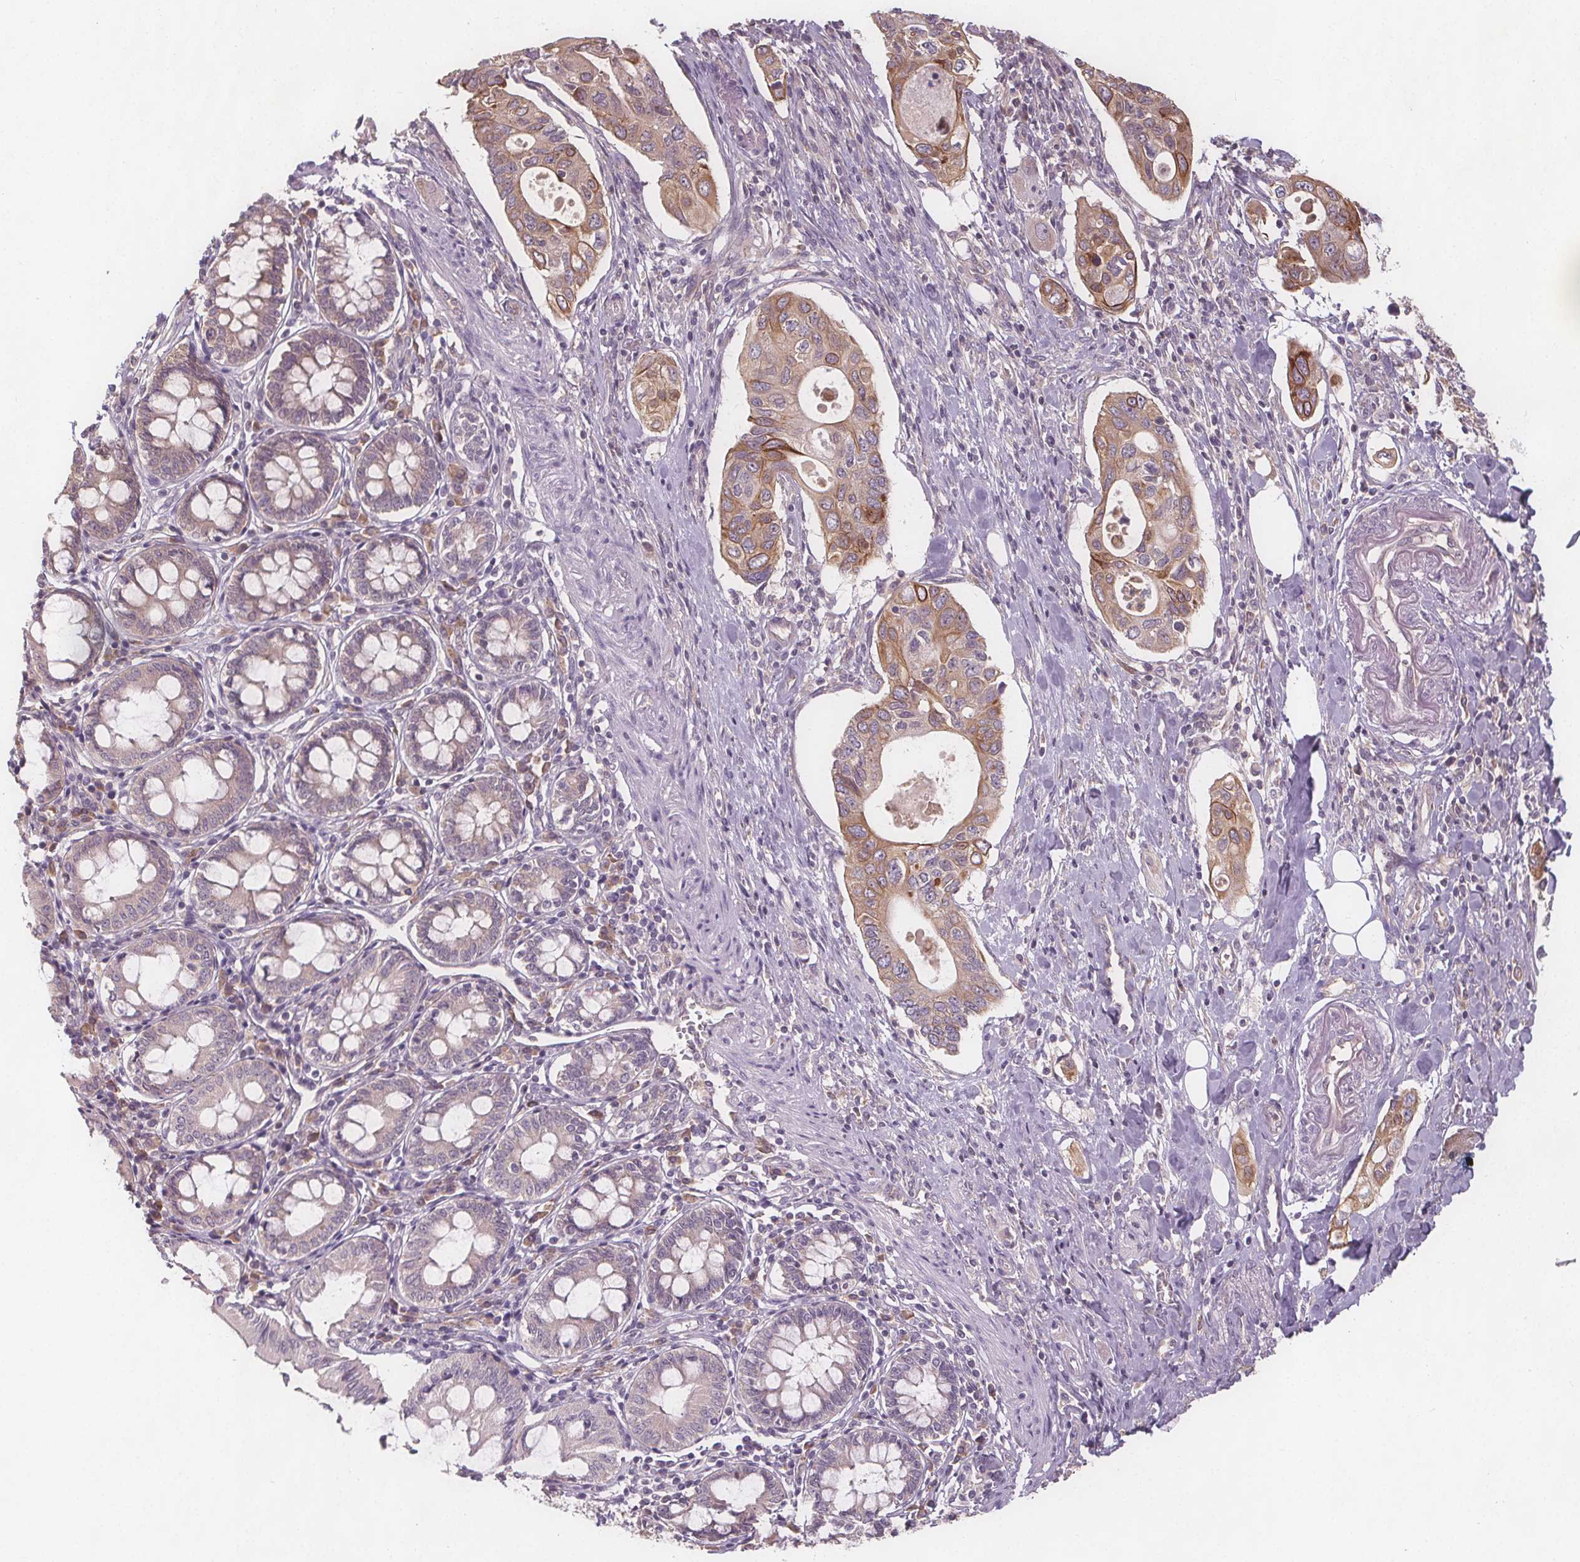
{"staining": {"intensity": "weak", "quantity": "25%-75%", "location": "cytoplasmic/membranous"}, "tissue": "pancreatic cancer", "cell_type": "Tumor cells", "image_type": "cancer", "snomed": [{"axis": "morphology", "description": "Adenocarcinoma, NOS"}, {"axis": "topography", "description": "Pancreas"}], "caption": "Human pancreatic cancer stained with a protein marker demonstrates weak staining in tumor cells.", "gene": "TMEM80", "patient": {"sex": "female", "age": 63}}